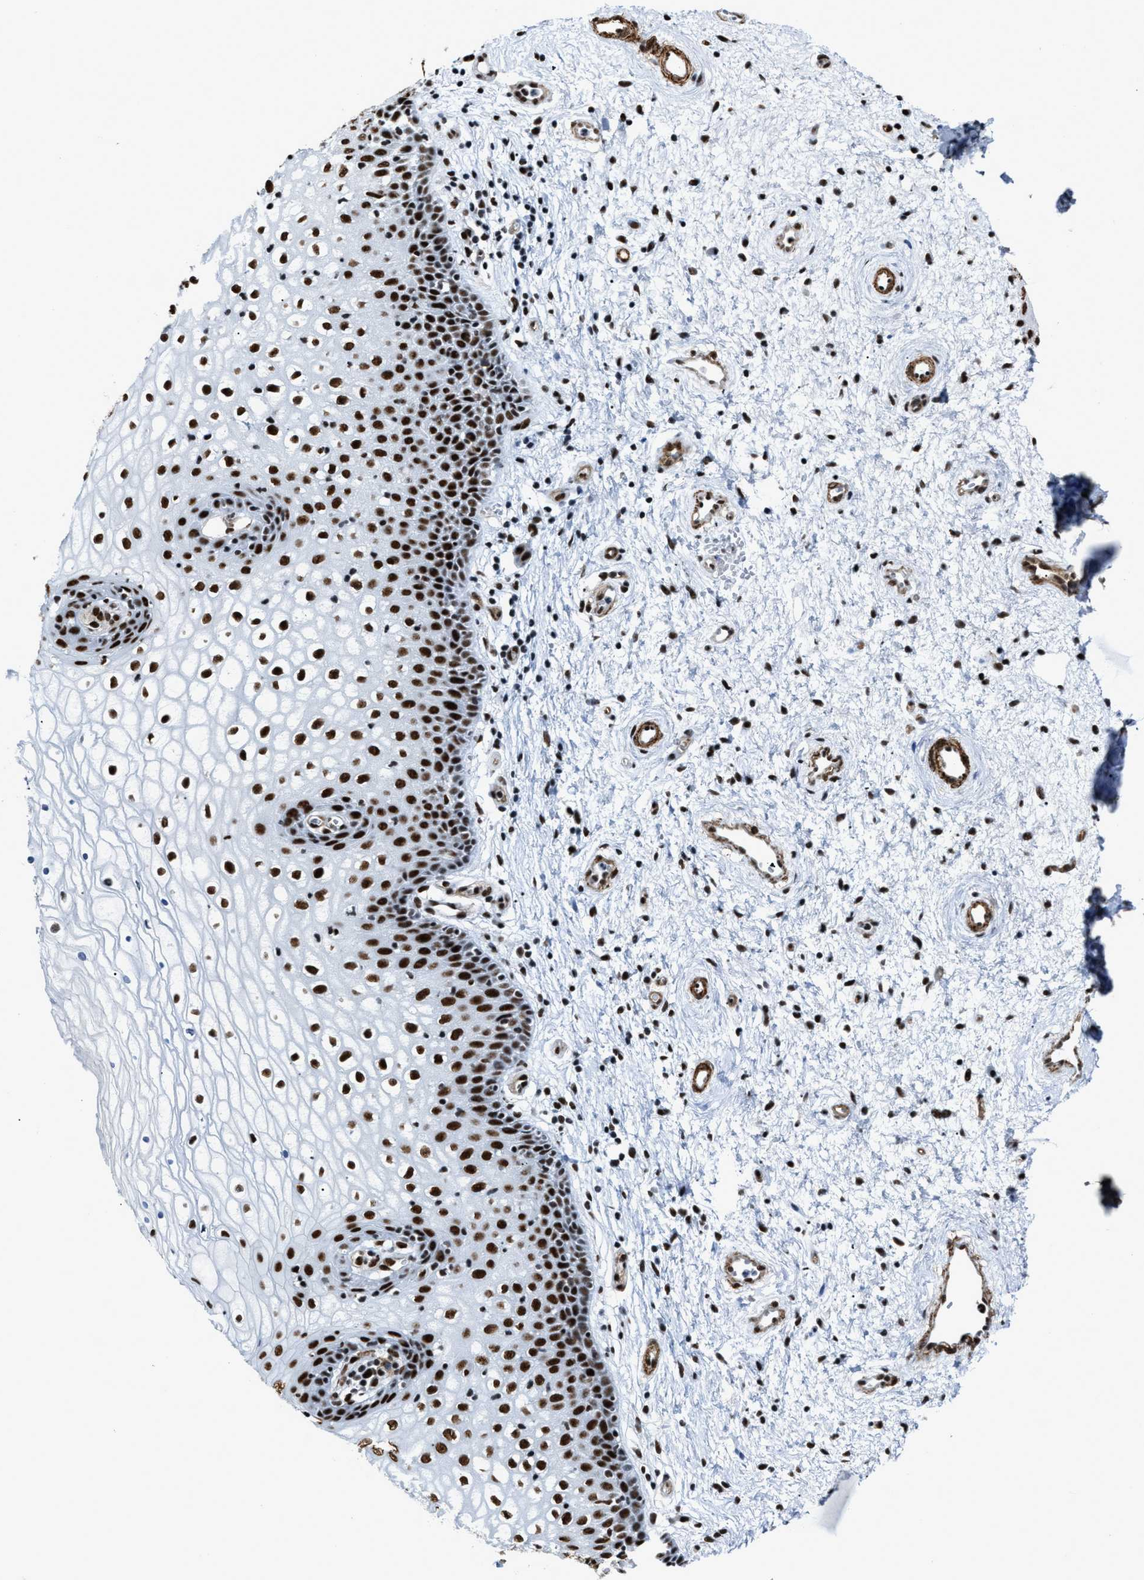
{"staining": {"intensity": "strong", "quantity": ">75%", "location": "nuclear"}, "tissue": "vagina", "cell_type": "Squamous epithelial cells", "image_type": "normal", "snomed": [{"axis": "morphology", "description": "Normal tissue, NOS"}, {"axis": "topography", "description": "Vagina"}], "caption": "DAB immunohistochemical staining of normal human vagina shows strong nuclear protein expression in approximately >75% of squamous epithelial cells.", "gene": "DDX5", "patient": {"sex": "female", "age": 34}}